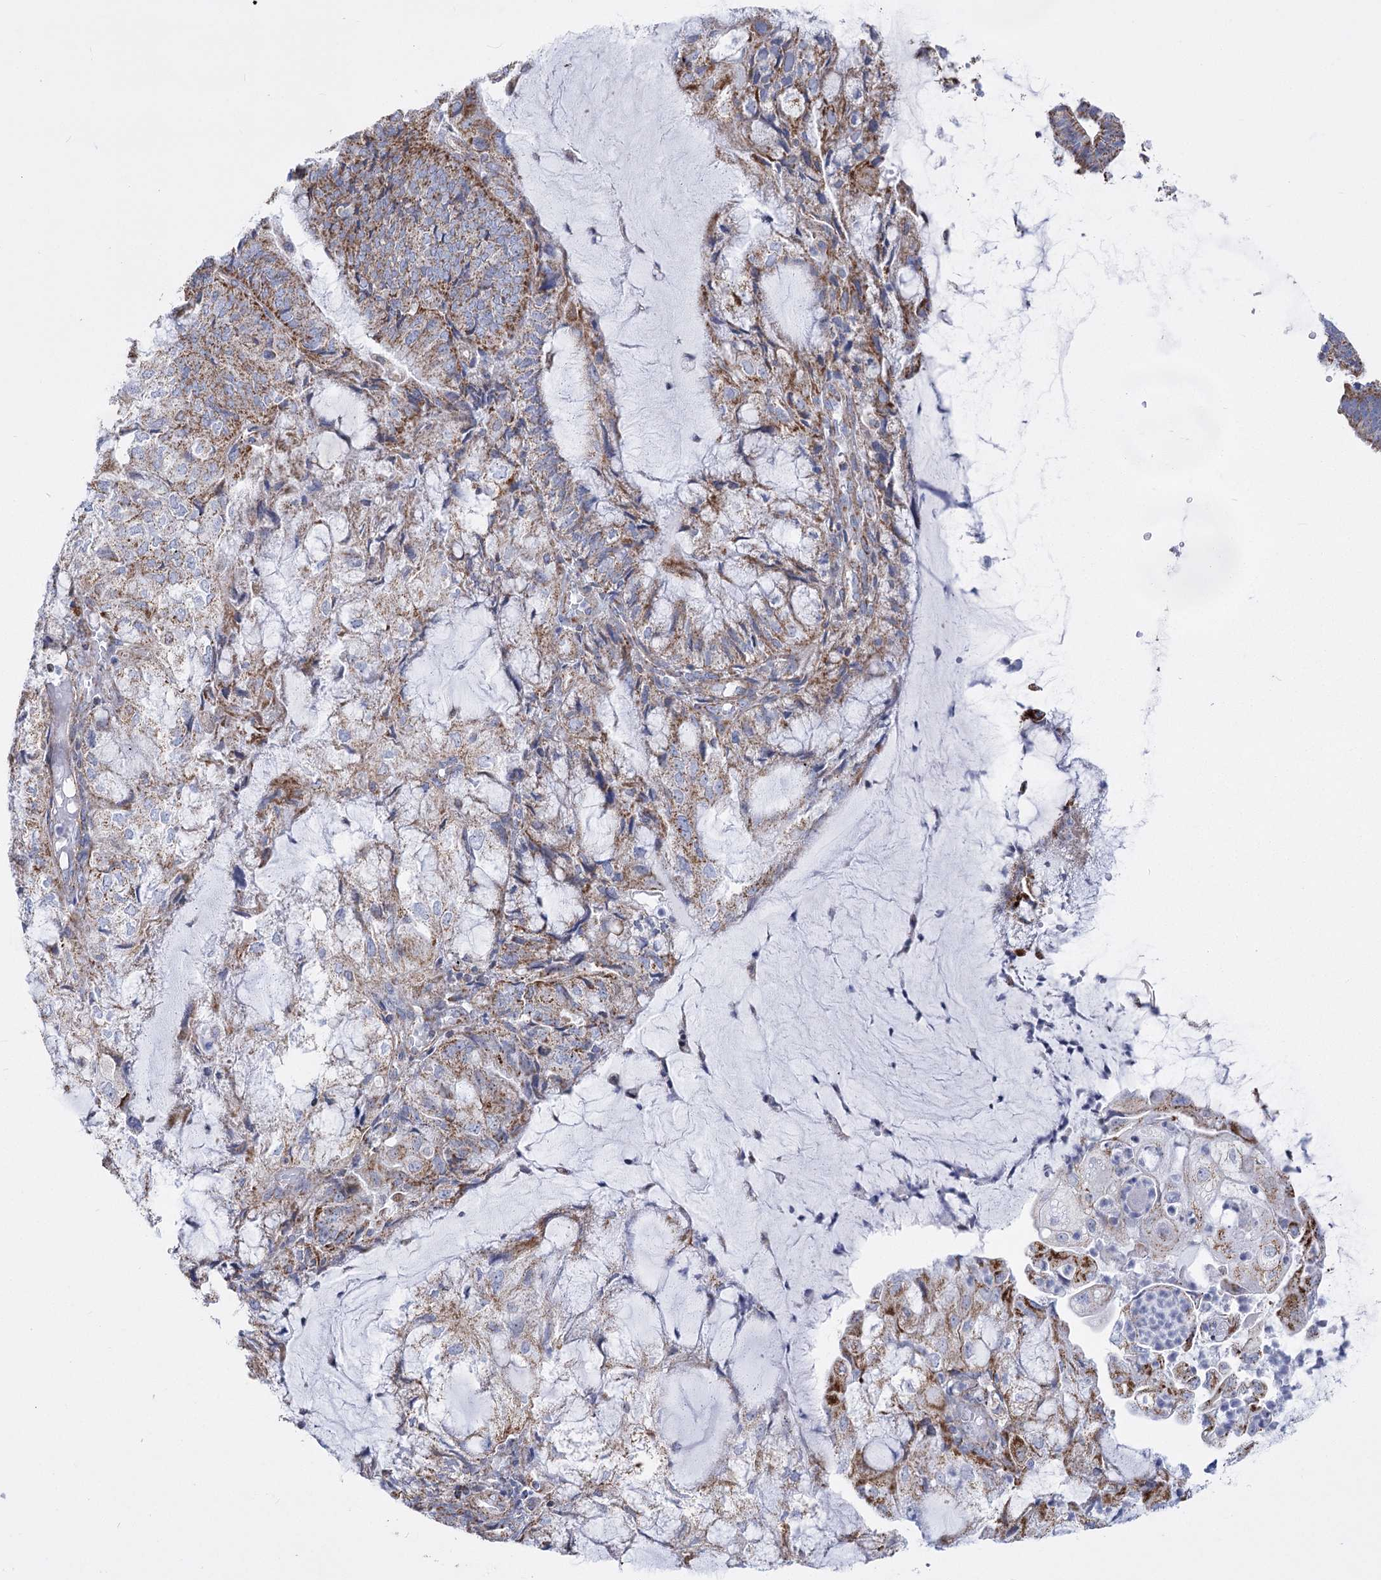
{"staining": {"intensity": "moderate", "quantity": "25%-75%", "location": "cytoplasmic/membranous"}, "tissue": "endometrial cancer", "cell_type": "Tumor cells", "image_type": "cancer", "snomed": [{"axis": "morphology", "description": "Adenocarcinoma, NOS"}, {"axis": "topography", "description": "Endometrium"}], "caption": "Immunohistochemistry (IHC) histopathology image of neoplastic tissue: human endometrial cancer stained using IHC shows medium levels of moderate protein expression localized specifically in the cytoplasmic/membranous of tumor cells, appearing as a cytoplasmic/membranous brown color.", "gene": "PDHB", "patient": {"sex": "female", "age": 81}}